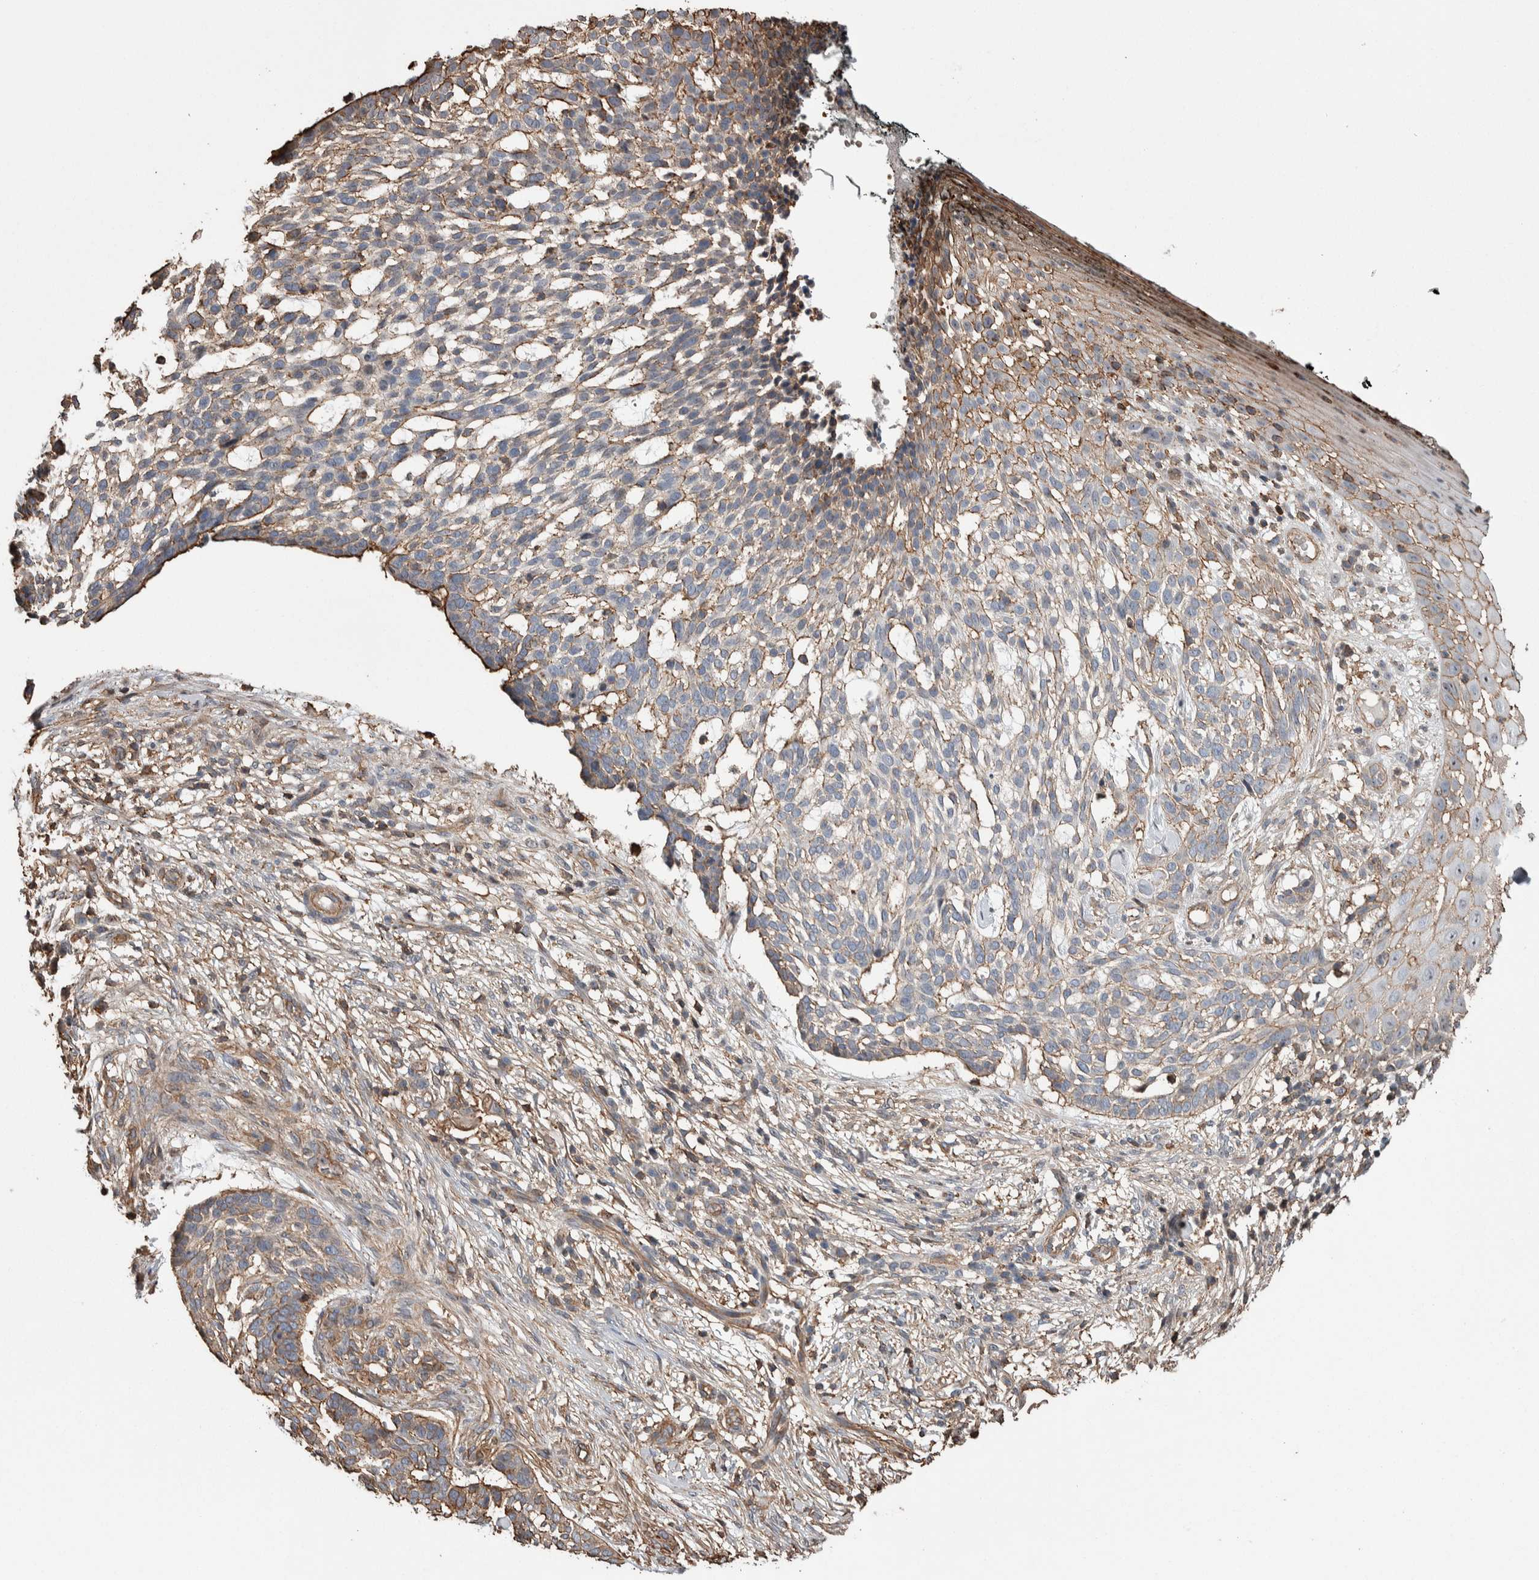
{"staining": {"intensity": "weak", "quantity": "25%-75%", "location": "cytoplasmic/membranous"}, "tissue": "skin cancer", "cell_type": "Tumor cells", "image_type": "cancer", "snomed": [{"axis": "morphology", "description": "Basal cell carcinoma"}, {"axis": "topography", "description": "Skin"}], "caption": "High-power microscopy captured an immunohistochemistry image of skin basal cell carcinoma, revealing weak cytoplasmic/membranous staining in about 25%-75% of tumor cells. (DAB IHC, brown staining for protein, blue staining for nuclei).", "gene": "ENPP2", "patient": {"sex": "female", "age": 64}}